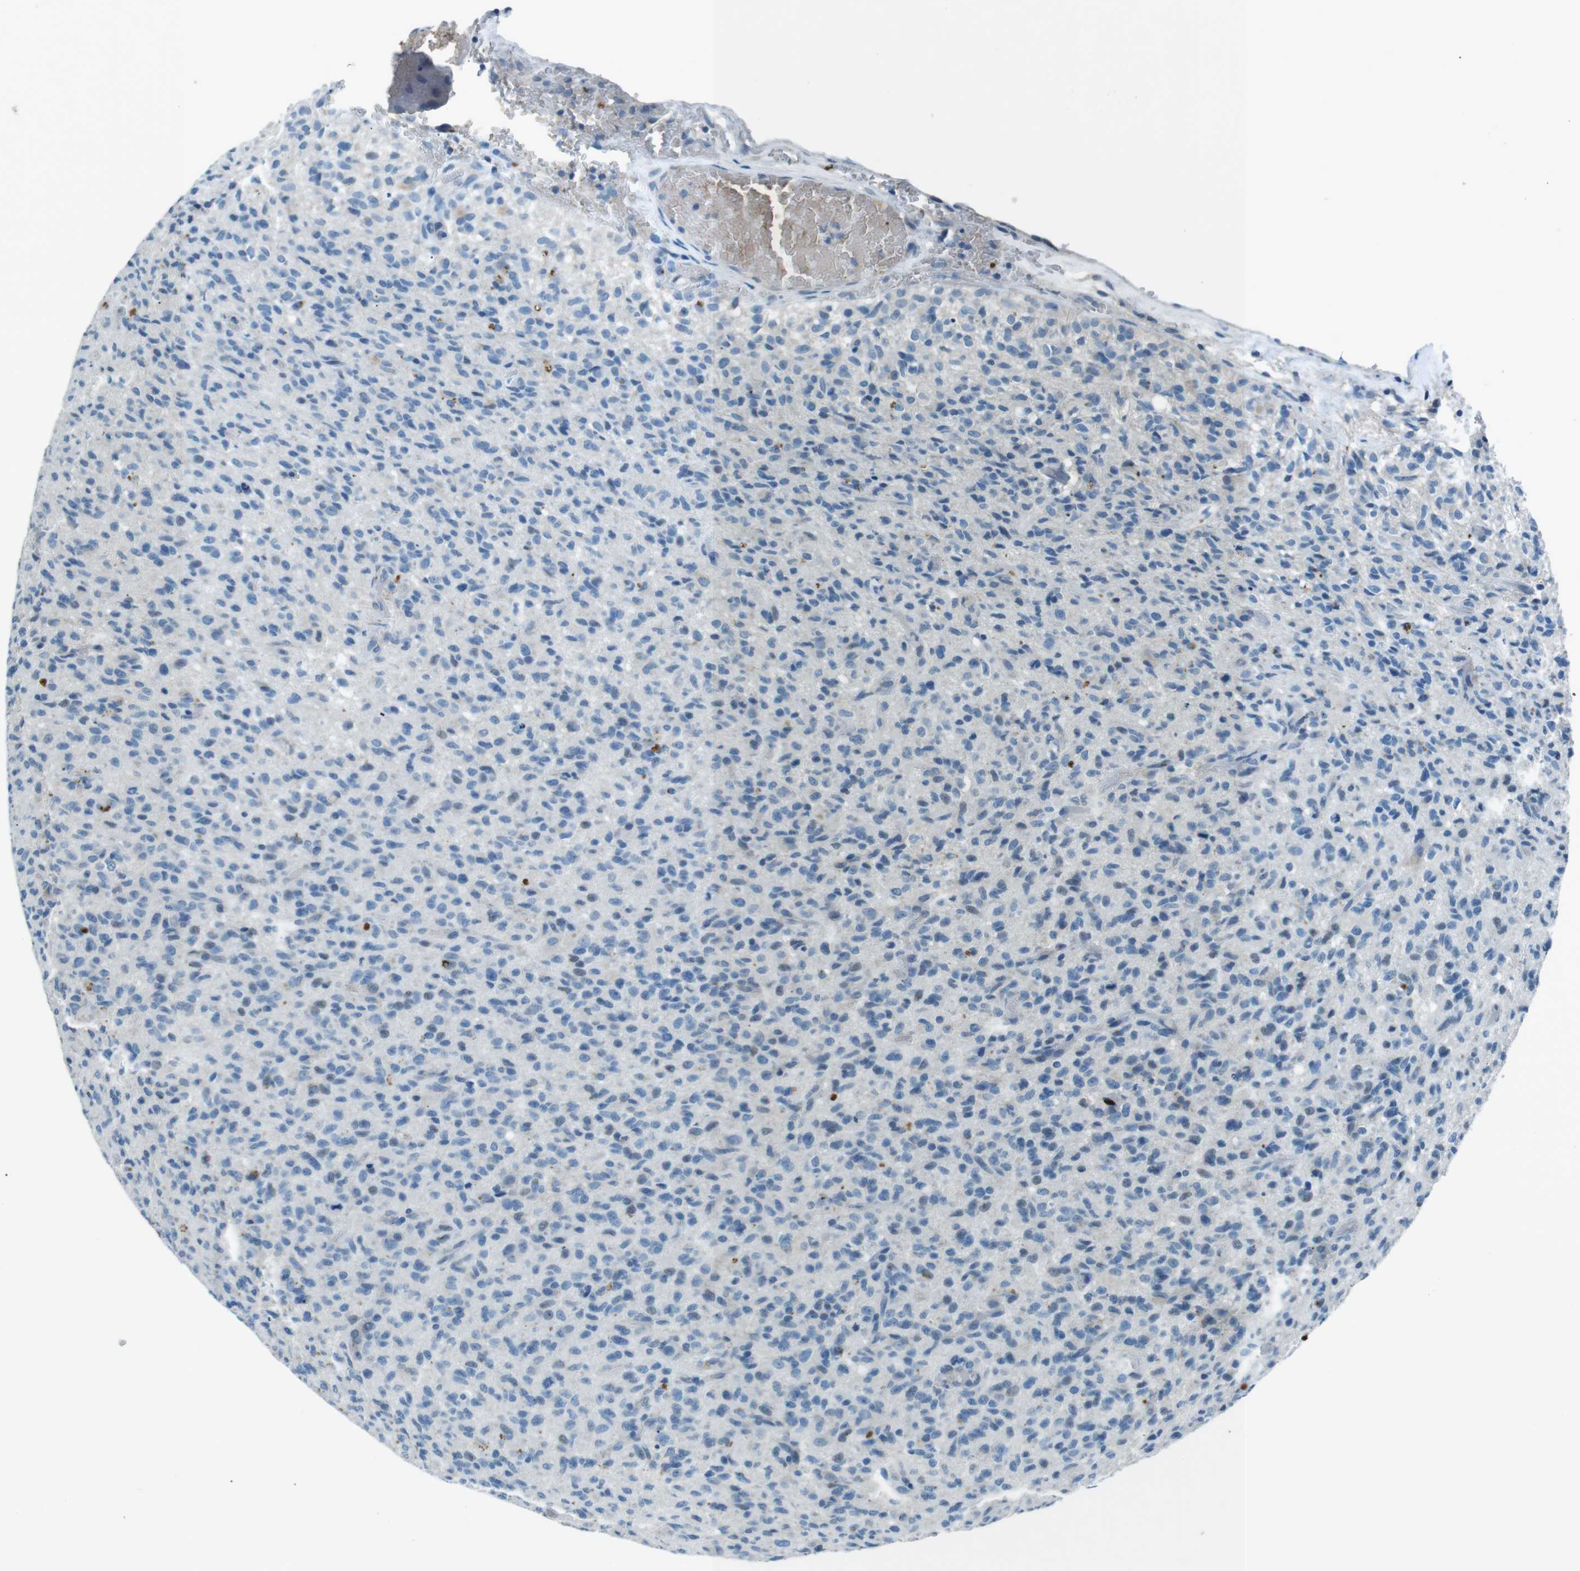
{"staining": {"intensity": "negative", "quantity": "none", "location": "none"}, "tissue": "glioma", "cell_type": "Tumor cells", "image_type": "cancer", "snomed": [{"axis": "morphology", "description": "Glioma, malignant, High grade"}, {"axis": "topography", "description": "Brain"}], "caption": "Immunohistochemical staining of human malignant glioma (high-grade) shows no significant staining in tumor cells.", "gene": "ST6GAL1", "patient": {"sex": "male", "age": 71}}